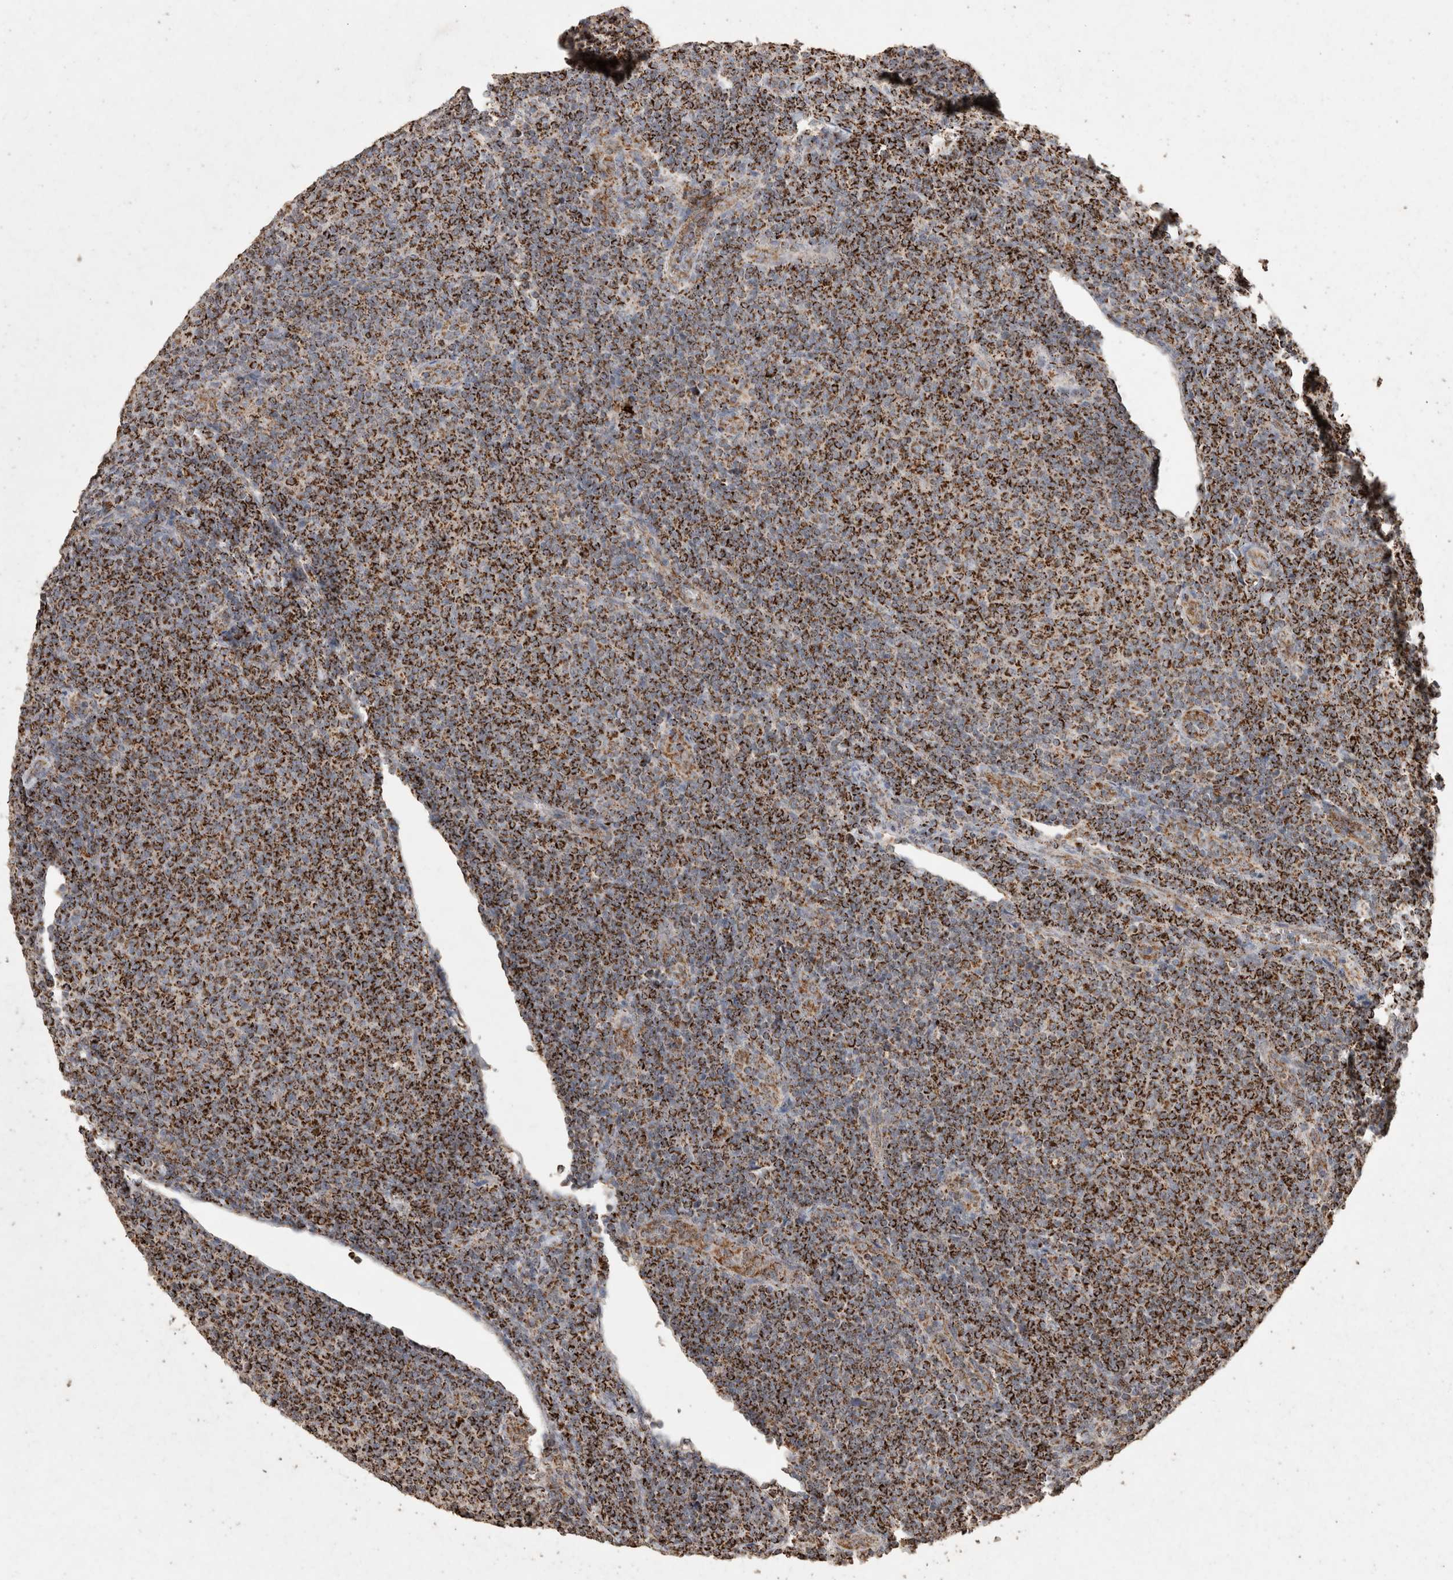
{"staining": {"intensity": "strong", "quantity": ">75%", "location": "cytoplasmic/membranous"}, "tissue": "lymphoma", "cell_type": "Tumor cells", "image_type": "cancer", "snomed": [{"axis": "morphology", "description": "Malignant lymphoma, non-Hodgkin's type, Low grade"}, {"axis": "topography", "description": "Lymph node"}], "caption": "This is a micrograph of immunohistochemistry staining of malignant lymphoma, non-Hodgkin's type (low-grade), which shows strong positivity in the cytoplasmic/membranous of tumor cells.", "gene": "ACADM", "patient": {"sex": "male", "age": 66}}